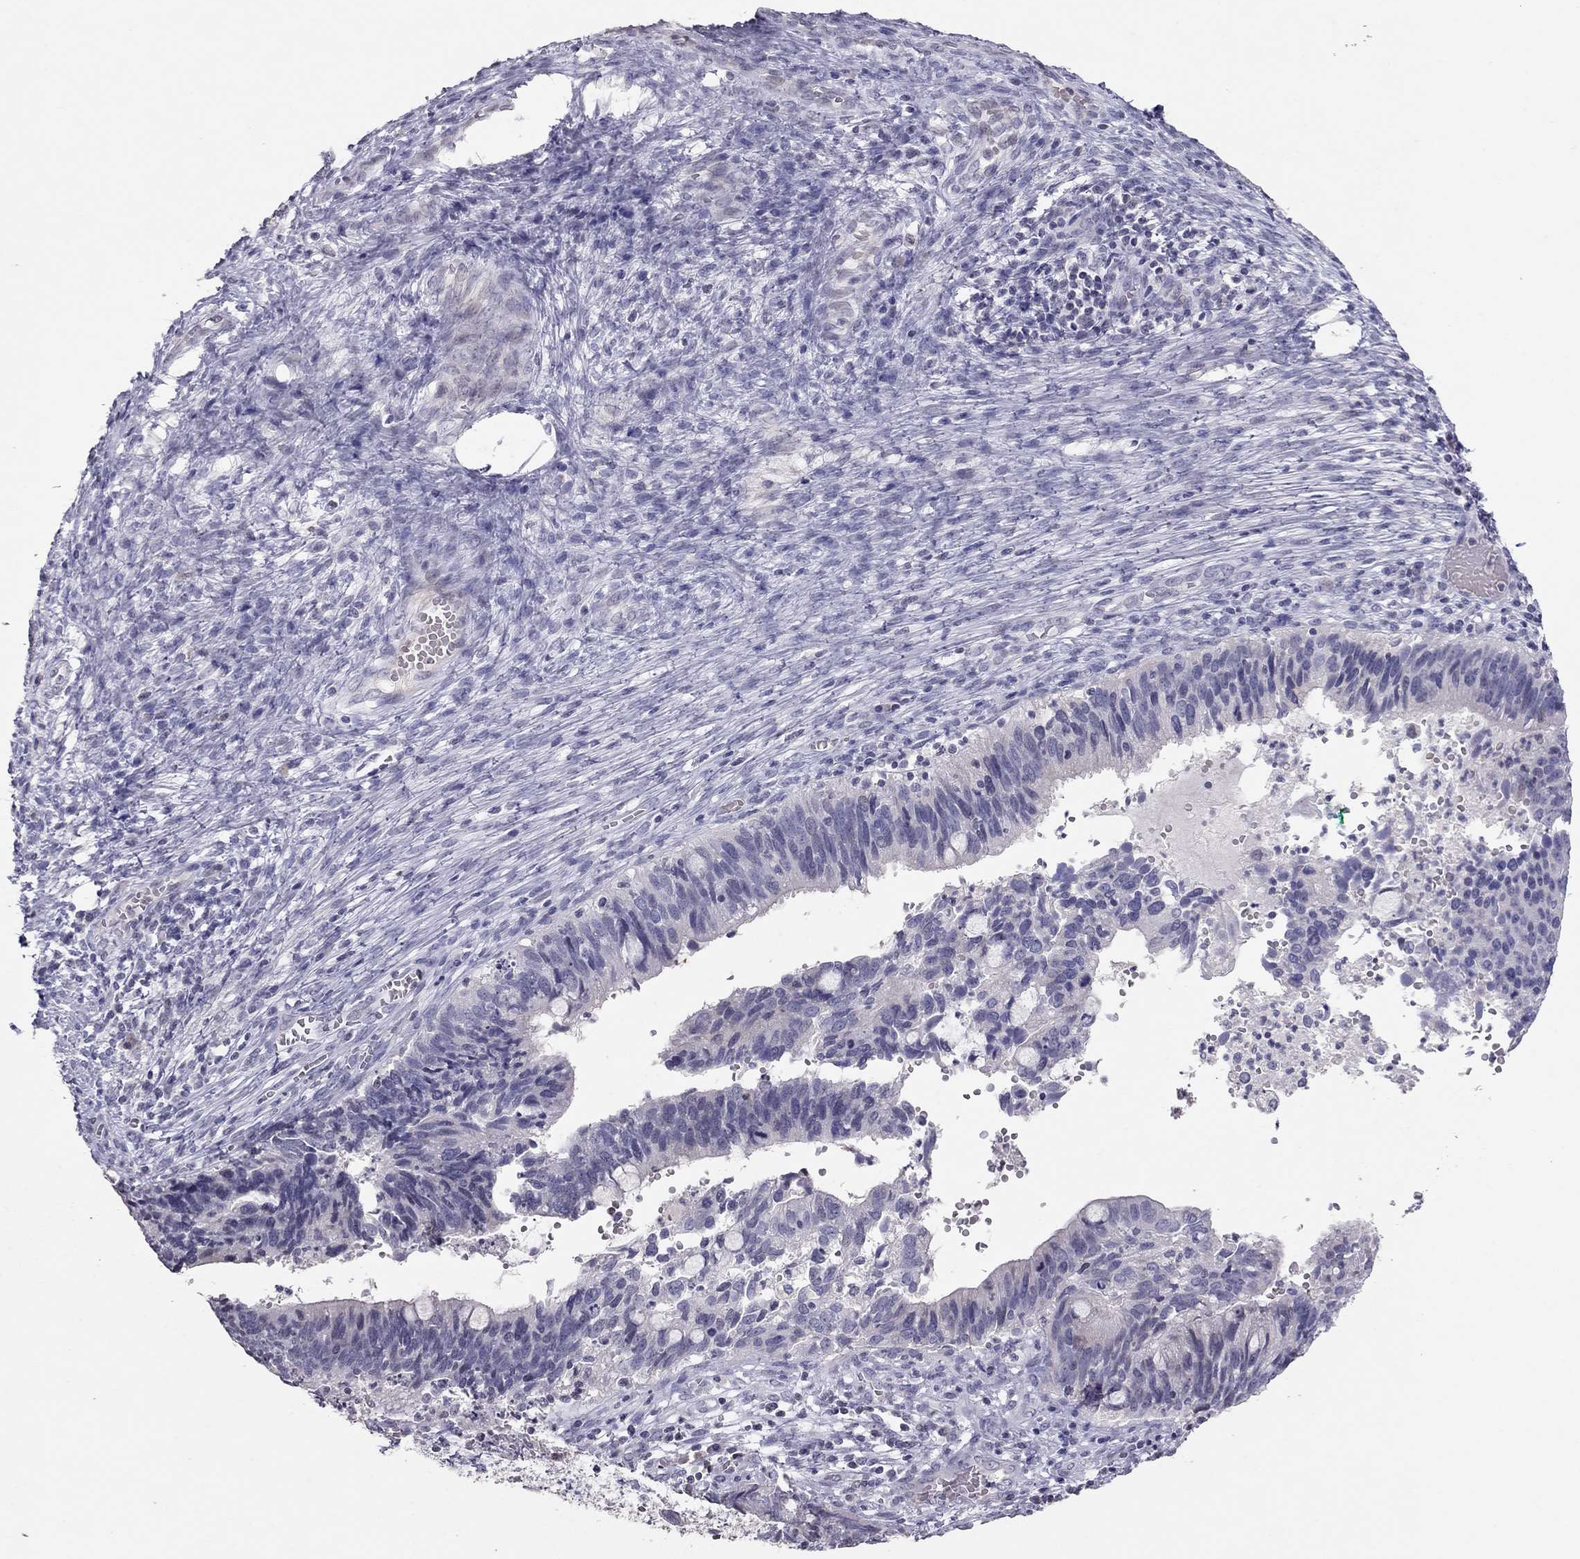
{"staining": {"intensity": "negative", "quantity": "none", "location": "none"}, "tissue": "cervical cancer", "cell_type": "Tumor cells", "image_type": "cancer", "snomed": [{"axis": "morphology", "description": "Adenocarcinoma, NOS"}, {"axis": "topography", "description": "Cervix"}], "caption": "Human cervical cancer stained for a protein using IHC demonstrates no positivity in tumor cells.", "gene": "TSHB", "patient": {"sex": "female", "age": 42}}